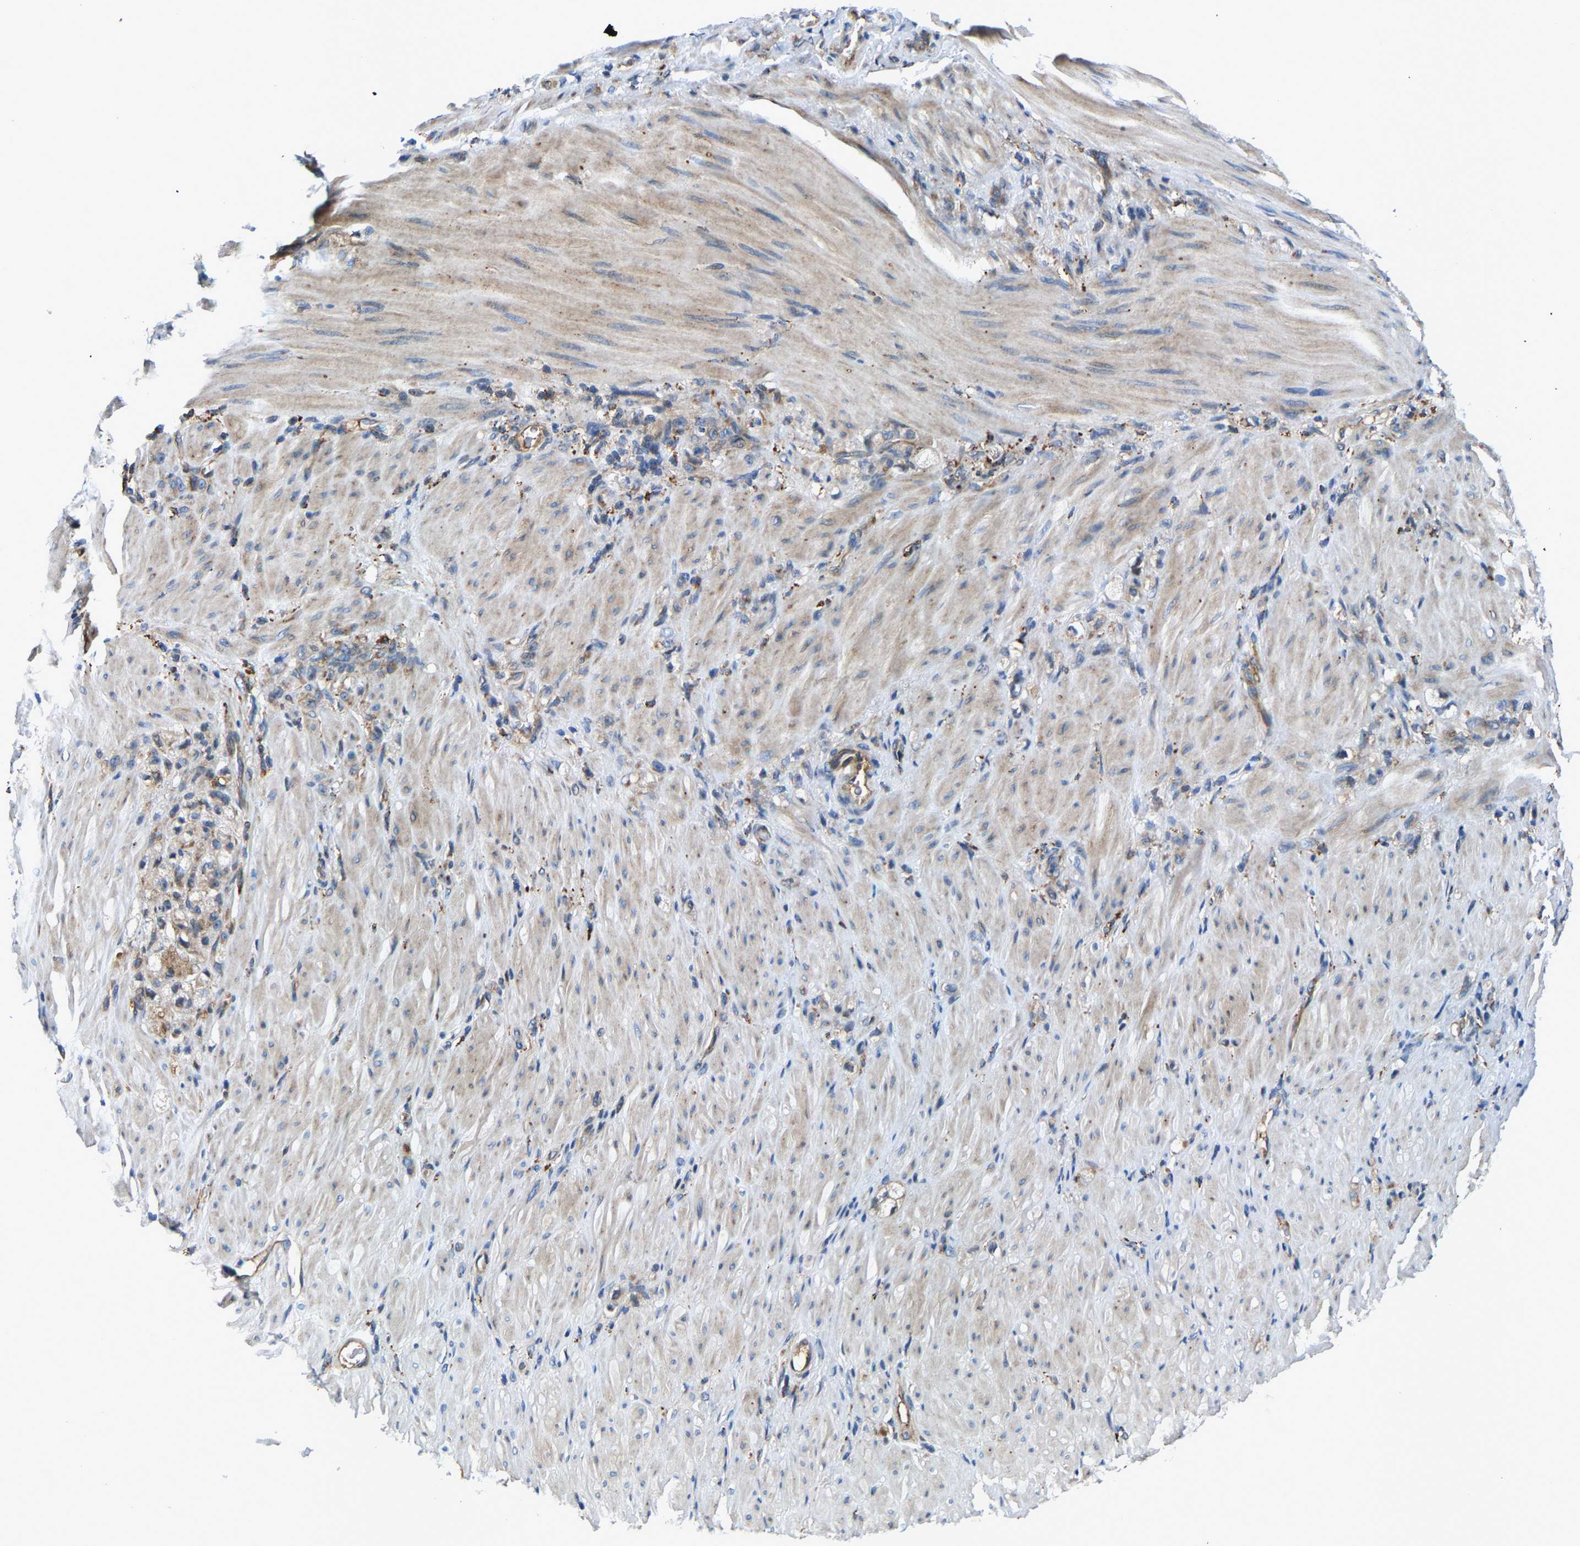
{"staining": {"intensity": "weak", "quantity": "25%-75%", "location": "cytoplasmic/membranous"}, "tissue": "stomach cancer", "cell_type": "Tumor cells", "image_type": "cancer", "snomed": [{"axis": "morphology", "description": "Normal tissue, NOS"}, {"axis": "morphology", "description": "Adenocarcinoma, NOS"}, {"axis": "topography", "description": "Stomach"}], "caption": "This micrograph exhibits IHC staining of stomach adenocarcinoma, with low weak cytoplasmic/membranous staining in about 25%-75% of tumor cells.", "gene": "DPP7", "patient": {"sex": "male", "age": 82}}